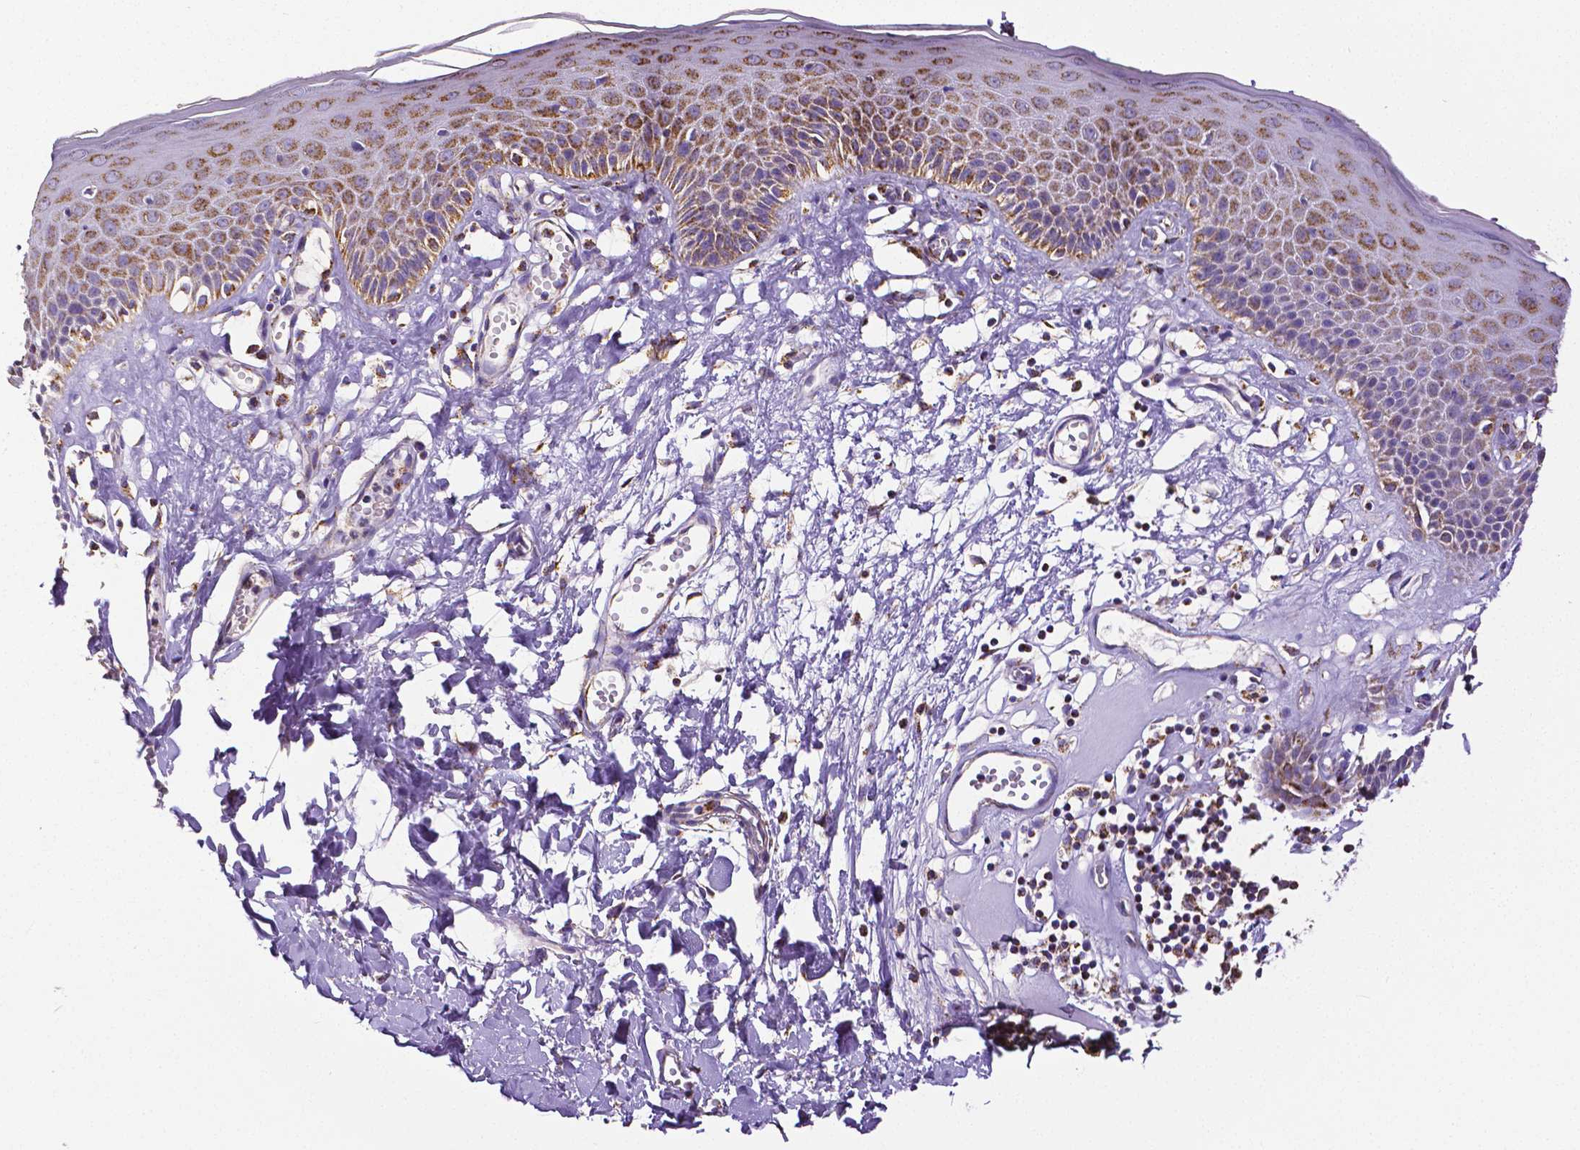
{"staining": {"intensity": "moderate", "quantity": "25%-75%", "location": "cytoplasmic/membranous"}, "tissue": "skin", "cell_type": "Epidermal cells", "image_type": "normal", "snomed": [{"axis": "morphology", "description": "Normal tissue, NOS"}, {"axis": "topography", "description": "Vulva"}], "caption": "Unremarkable skin reveals moderate cytoplasmic/membranous staining in approximately 25%-75% of epidermal cells.", "gene": "MACC1", "patient": {"sex": "female", "age": 68}}